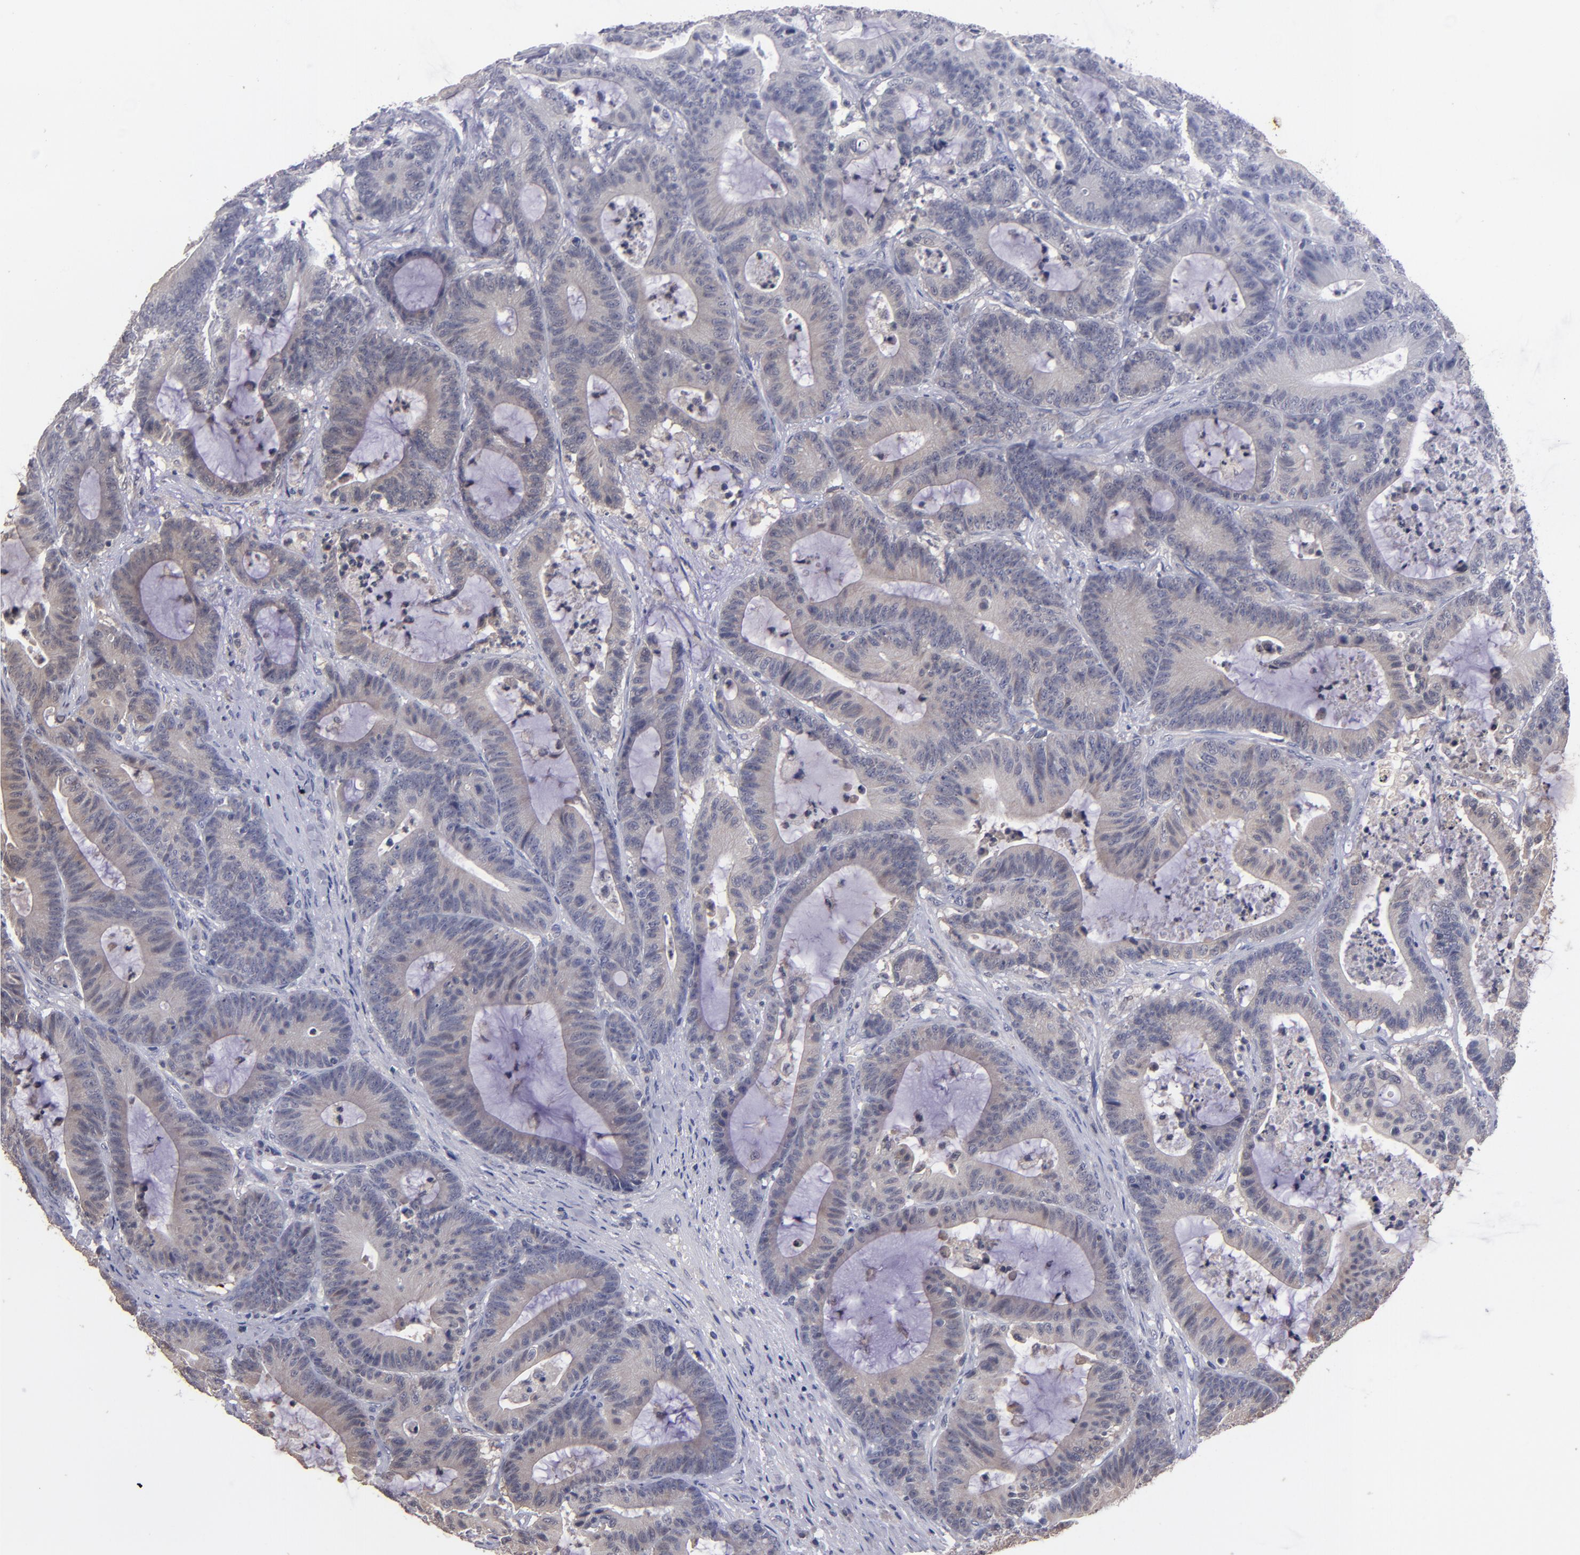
{"staining": {"intensity": "weak", "quantity": "25%-75%", "location": "cytoplasmic/membranous,nuclear"}, "tissue": "colorectal cancer", "cell_type": "Tumor cells", "image_type": "cancer", "snomed": [{"axis": "morphology", "description": "Adenocarcinoma, NOS"}, {"axis": "topography", "description": "Colon"}], "caption": "The micrograph shows immunohistochemical staining of adenocarcinoma (colorectal). There is weak cytoplasmic/membranous and nuclear staining is appreciated in about 25%-75% of tumor cells.", "gene": "S100A1", "patient": {"sex": "female", "age": 84}}